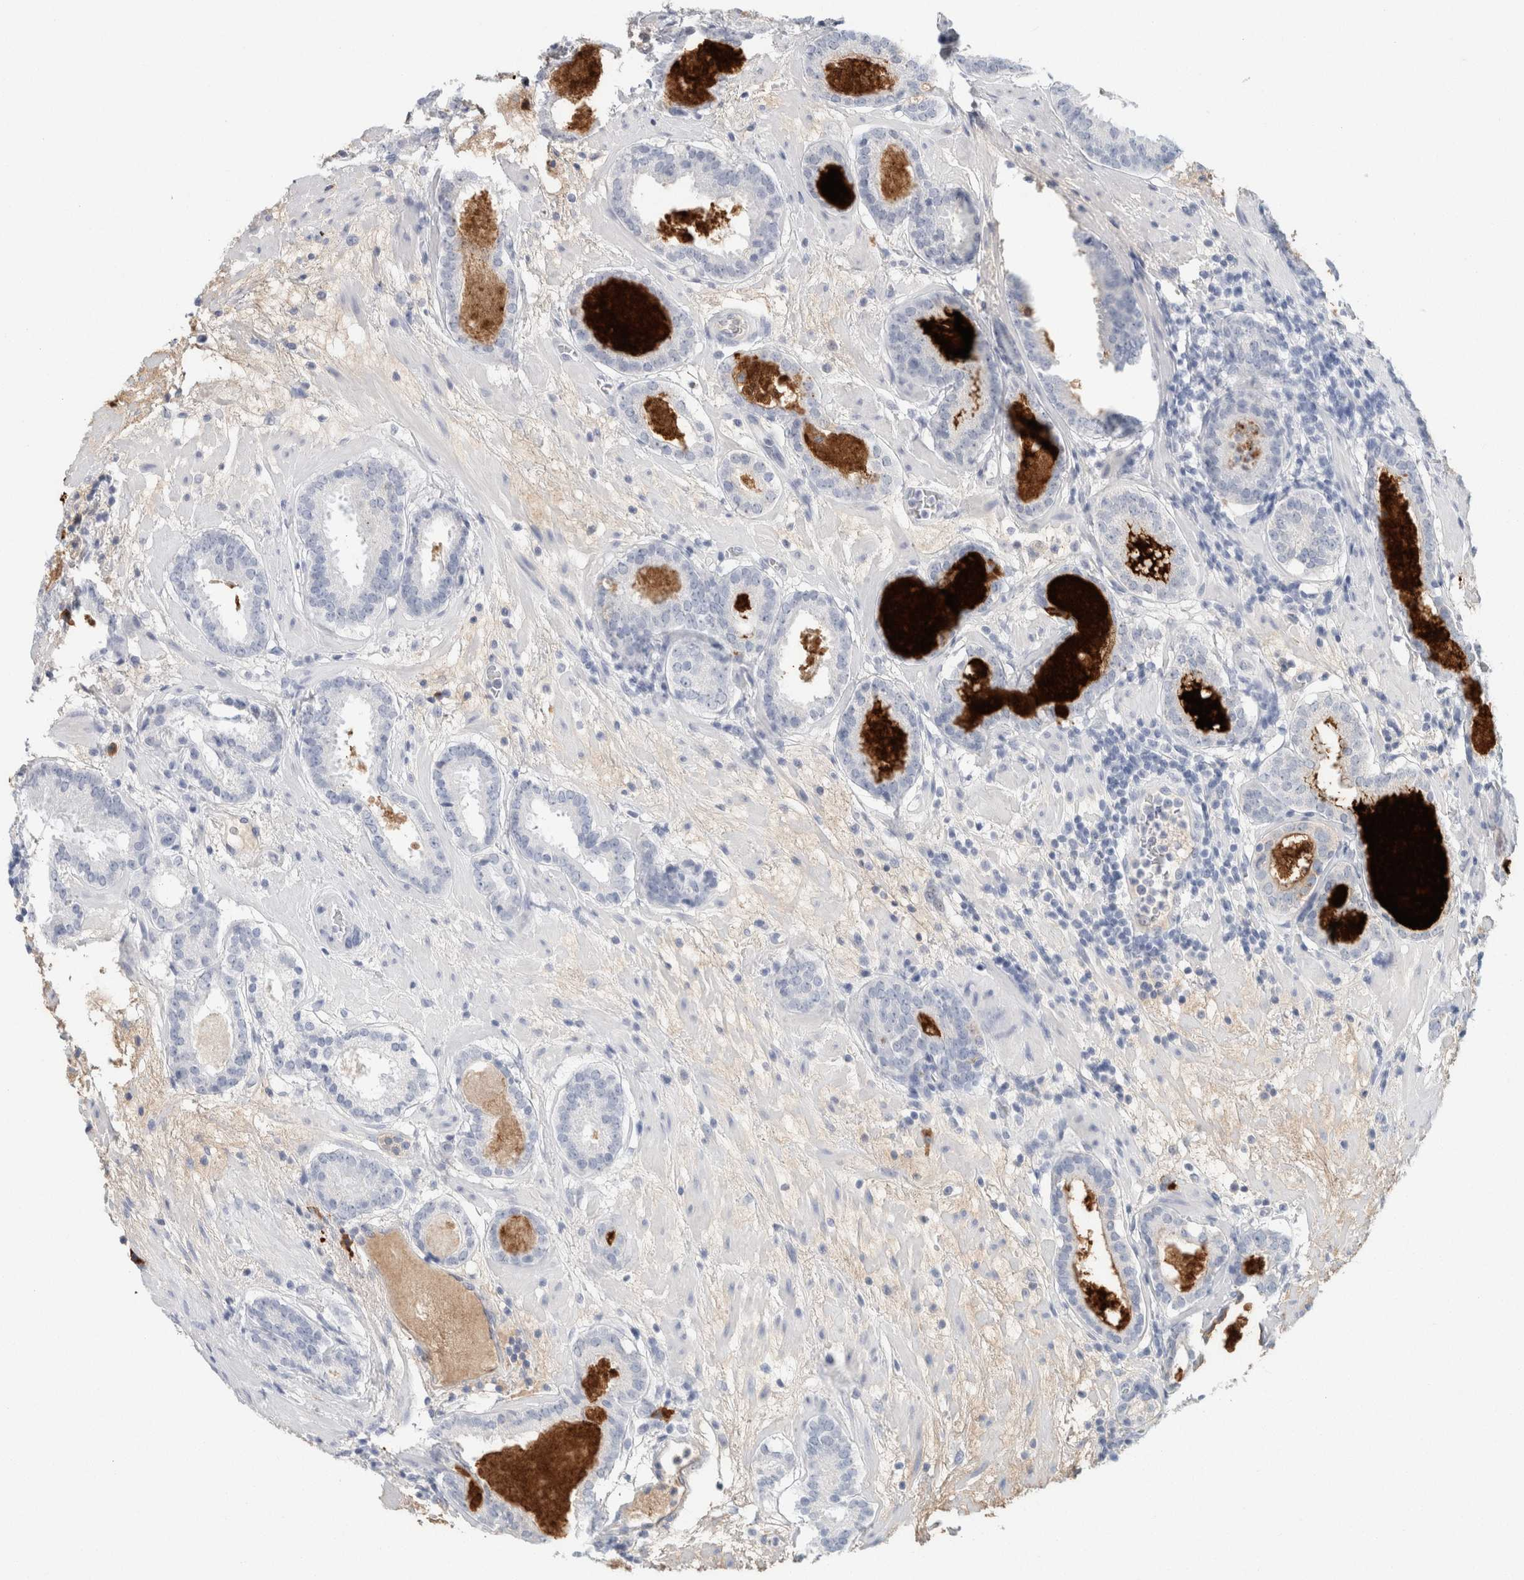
{"staining": {"intensity": "negative", "quantity": "none", "location": "none"}, "tissue": "prostate cancer", "cell_type": "Tumor cells", "image_type": "cancer", "snomed": [{"axis": "morphology", "description": "Adenocarcinoma, Low grade"}, {"axis": "topography", "description": "Prostate"}], "caption": "IHC micrograph of neoplastic tissue: adenocarcinoma (low-grade) (prostate) stained with DAB (3,3'-diaminobenzidine) demonstrates no significant protein staining in tumor cells. (DAB (3,3'-diaminobenzidine) IHC, high magnification).", "gene": "IL6", "patient": {"sex": "male", "age": 69}}